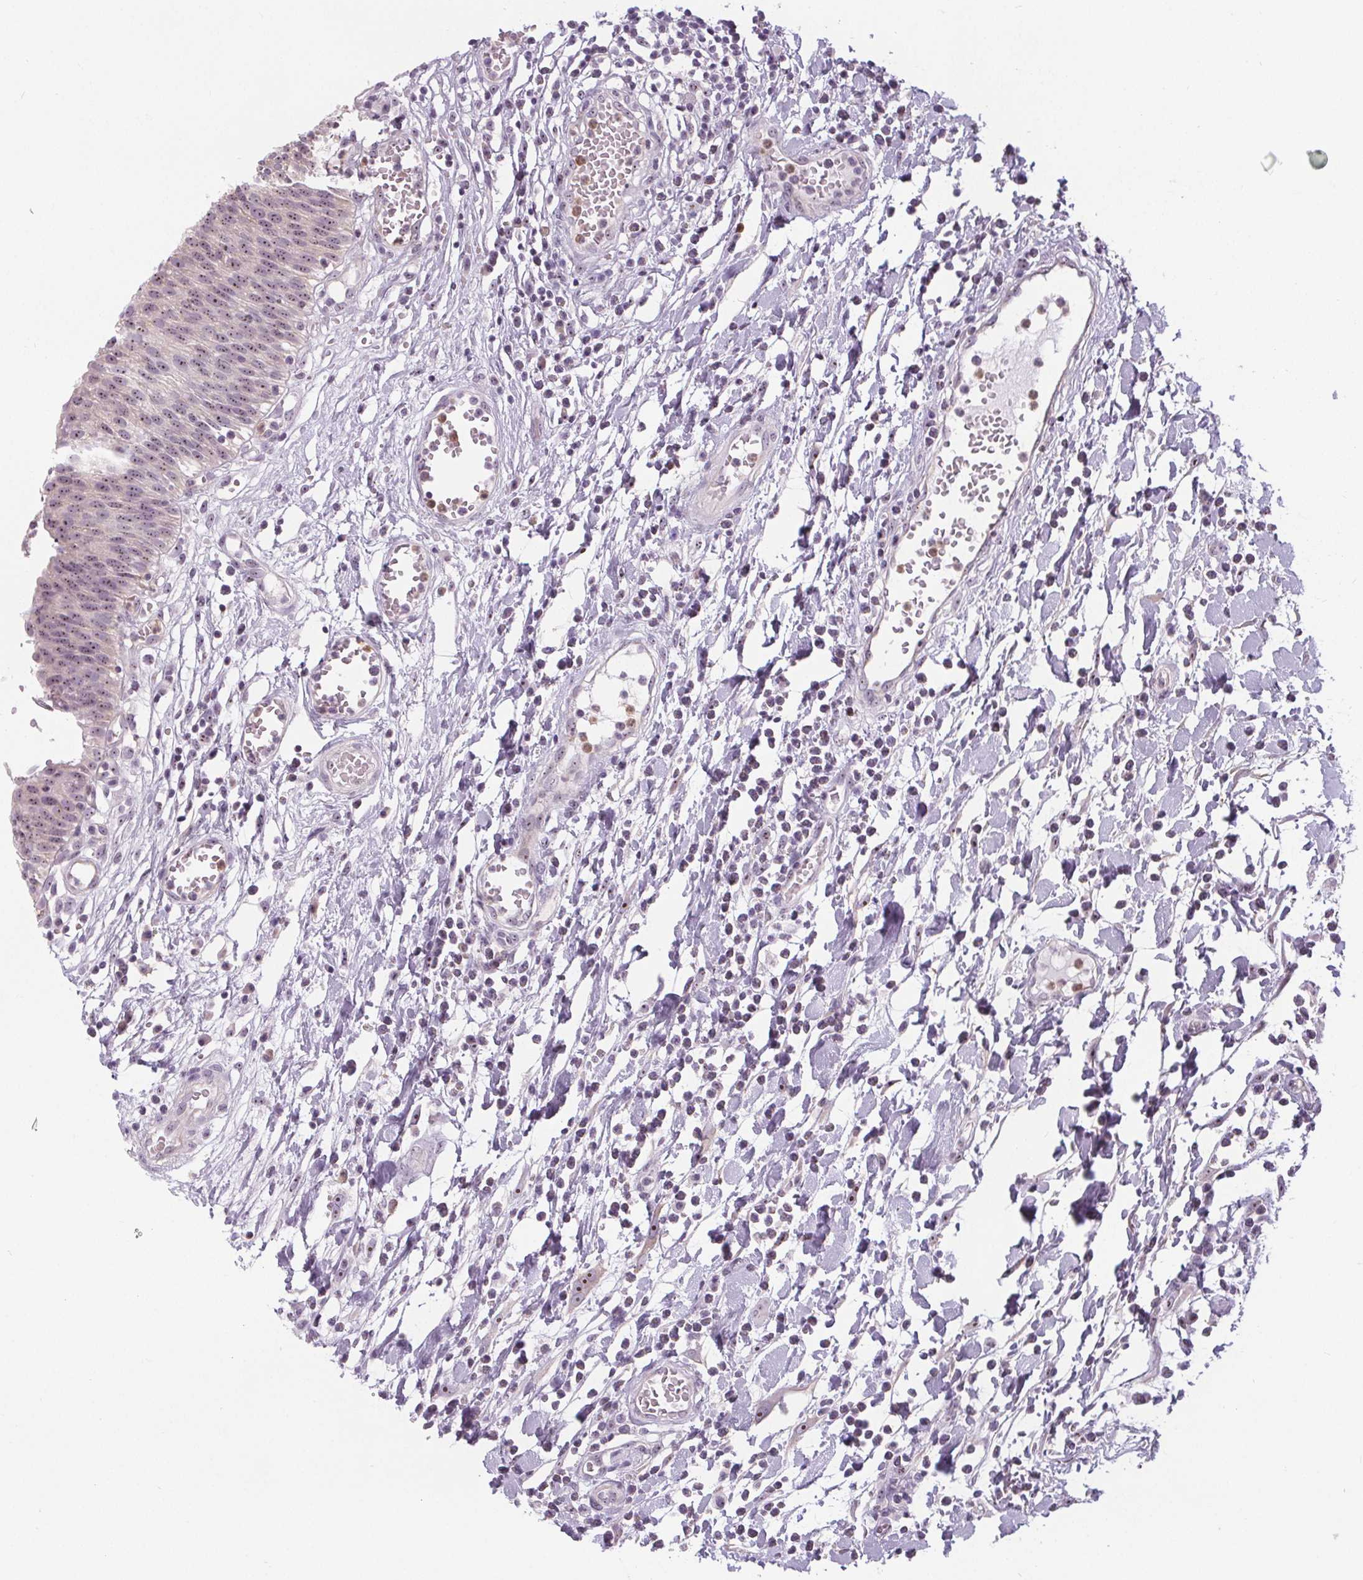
{"staining": {"intensity": "moderate", "quantity": "25%-75%", "location": "nuclear"}, "tissue": "urinary bladder", "cell_type": "Urothelial cells", "image_type": "normal", "snomed": [{"axis": "morphology", "description": "Normal tissue, NOS"}, {"axis": "topography", "description": "Urinary bladder"}], "caption": "Immunohistochemistry (IHC) (DAB (3,3'-diaminobenzidine)) staining of normal human urinary bladder exhibits moderate nuclear protein expression in approximately 25%-75% of urothelial cells.", "gene": "NOLC1", "patient": {"sex": "male", "age": 64}}